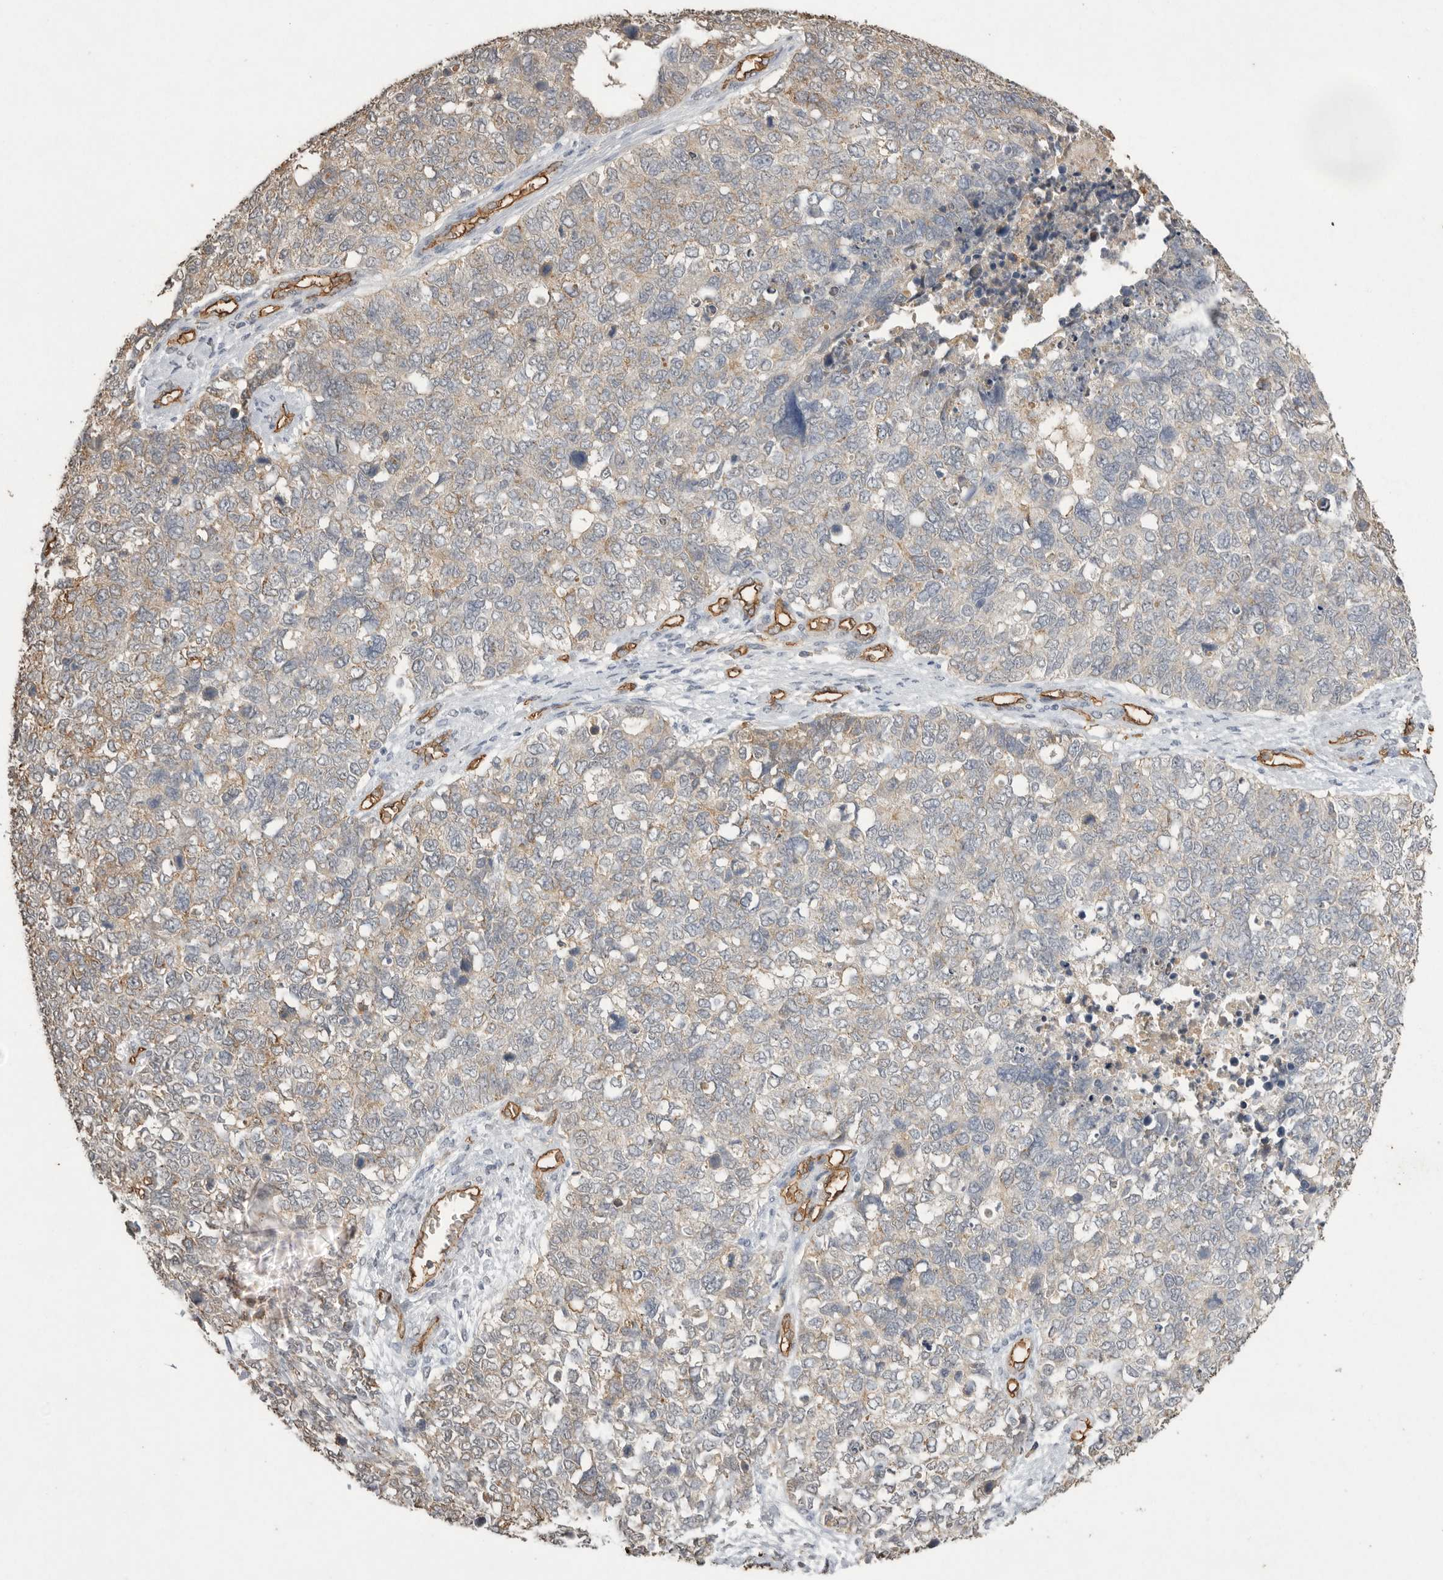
{"staining": {"intensity": "weak", "quantity": "<25%", "location": "cytoplasmic/membranous"}, "tissue": "cervical cancer", "cell_type": "Tumor cells", "image_type": "cancer", "snomed": [{"axis": "morphology", "description": "Squamous cell carcinoma, NOS"}, {"axis": "topography", "description": "Cervix"}], "caption": "Immunohistochemistry histopathology image of neoplastic tissue: human squamous cell carcinoma (cervical) stained with DAB exhibits no significant protein positivity in tumor cells.", "gene": "IL27", "patient": {"sex": "female", "age": 63}}